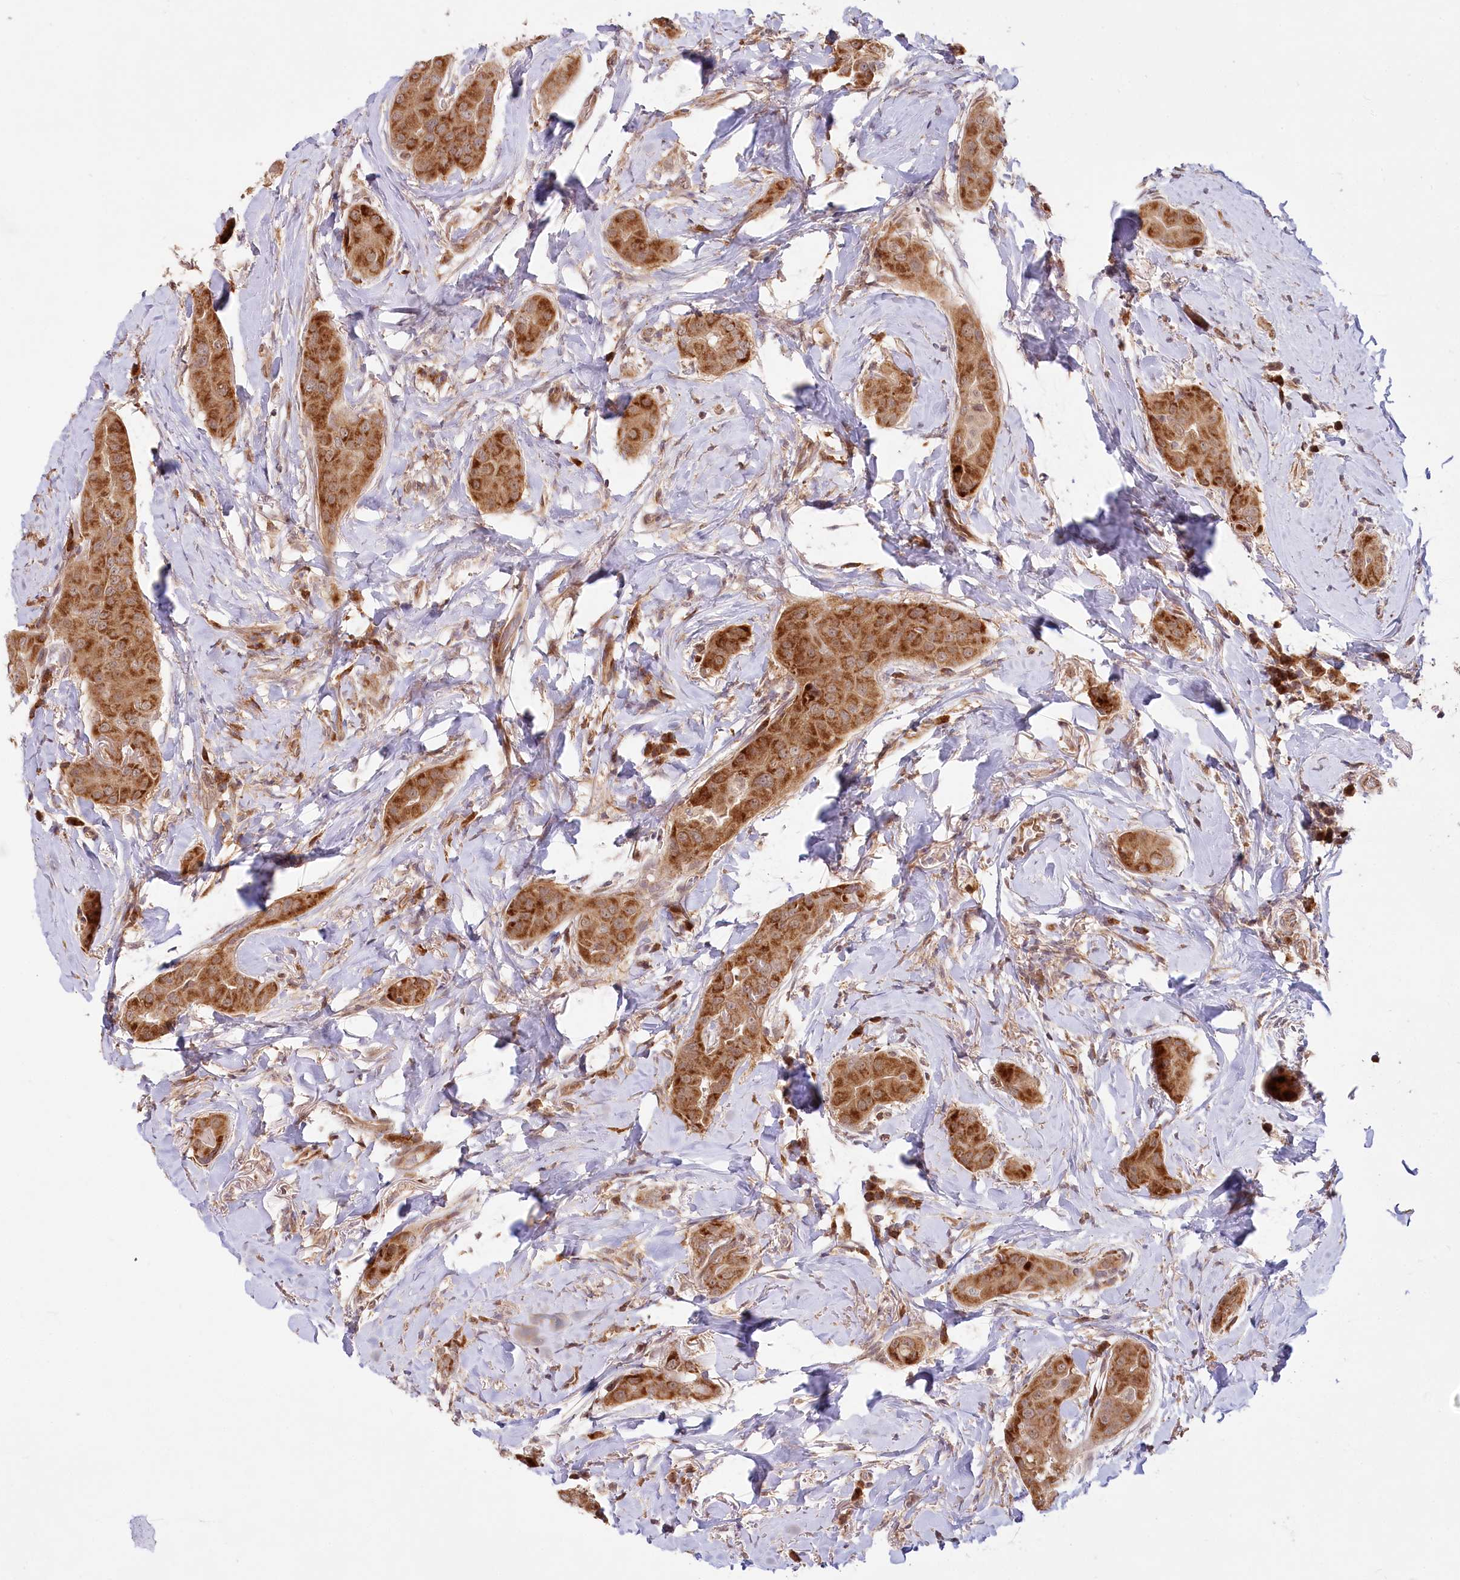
{"staining": {"intensity": "moderate", "quantity": ">75%", "location": "cytoplasmic/membranous"}, "tissue": "thyroid cancer", "cell_type": "Tumor cells", "image_type": "cancer", "snomed": [{"axis": "morphology", "description": "Papillary adenocarcinoma, NOS"}, {"axis": "topography", "description": "Thyroid gland"}], "caption": "Moderate cytoplasmic/membranous expression is appreciated in about >75% of tumor cells in papillary adenocarcinoma (thyroid).", "gene": "CEP70", "patient": {"sex": "male", "age": 33}}